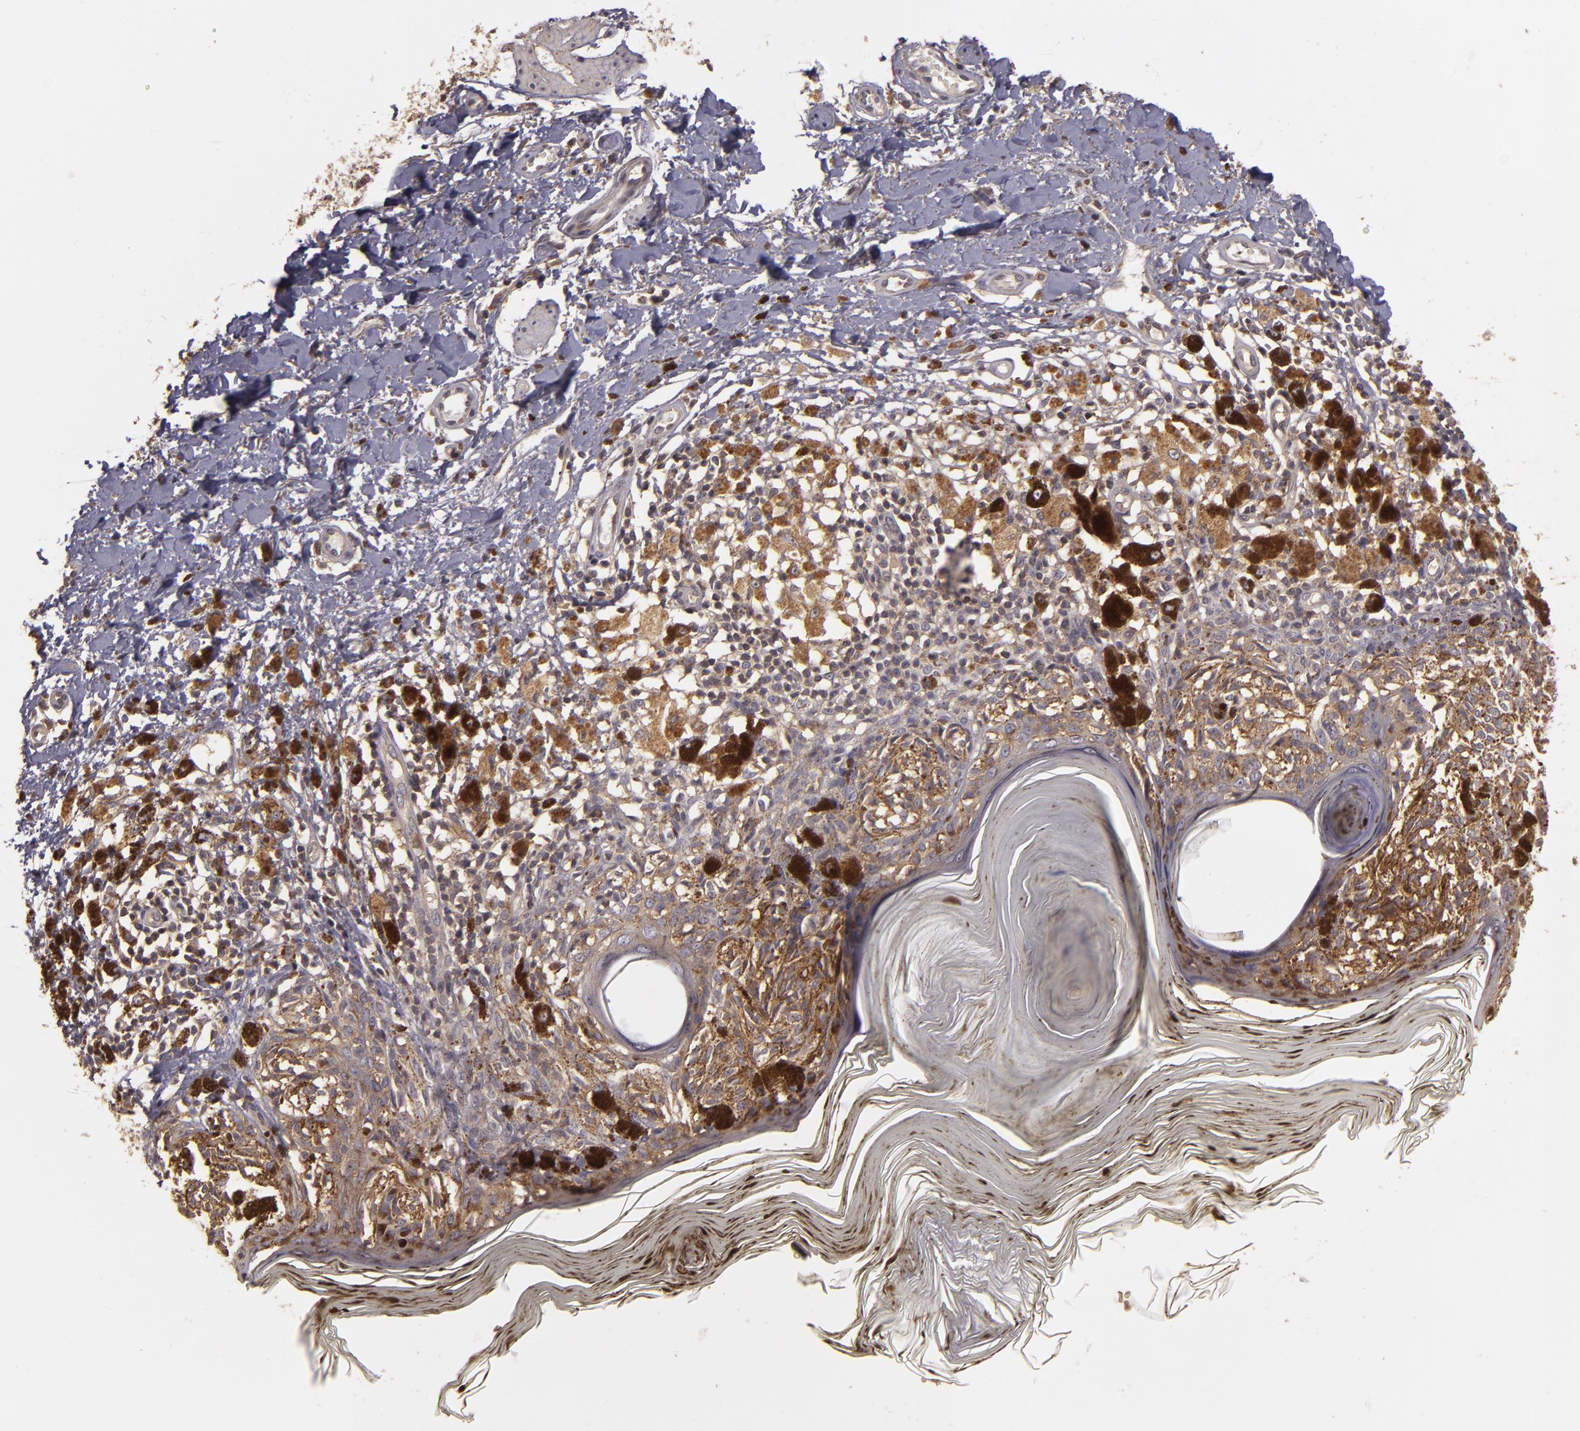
{"staining": {"intensity": "strong", "quantity": ">75%", "location": "cytoplasmic/membranous"}, "tissue": "melanoma", "cell_type": "Tumor cells", "image_type": "cancer", "snomed": [{"axis": "morphology", "description": "Malignant melanoma, NOS"}, {"axis": "topography", "description": "Skin"}], "caption": "Immunohistochemistry micrograph of neoplastic tissue: human malignant melanoma stained using immunohistochemistry (IHC) demonstrates high levels of strong protein expression localized specifically in the cytoplasmic/membranous of tumor cells, appearing as a cytoplasmic/membranous brown color.", "gene": "HRAS", "patient": {"sex": "male", "age": 88}}